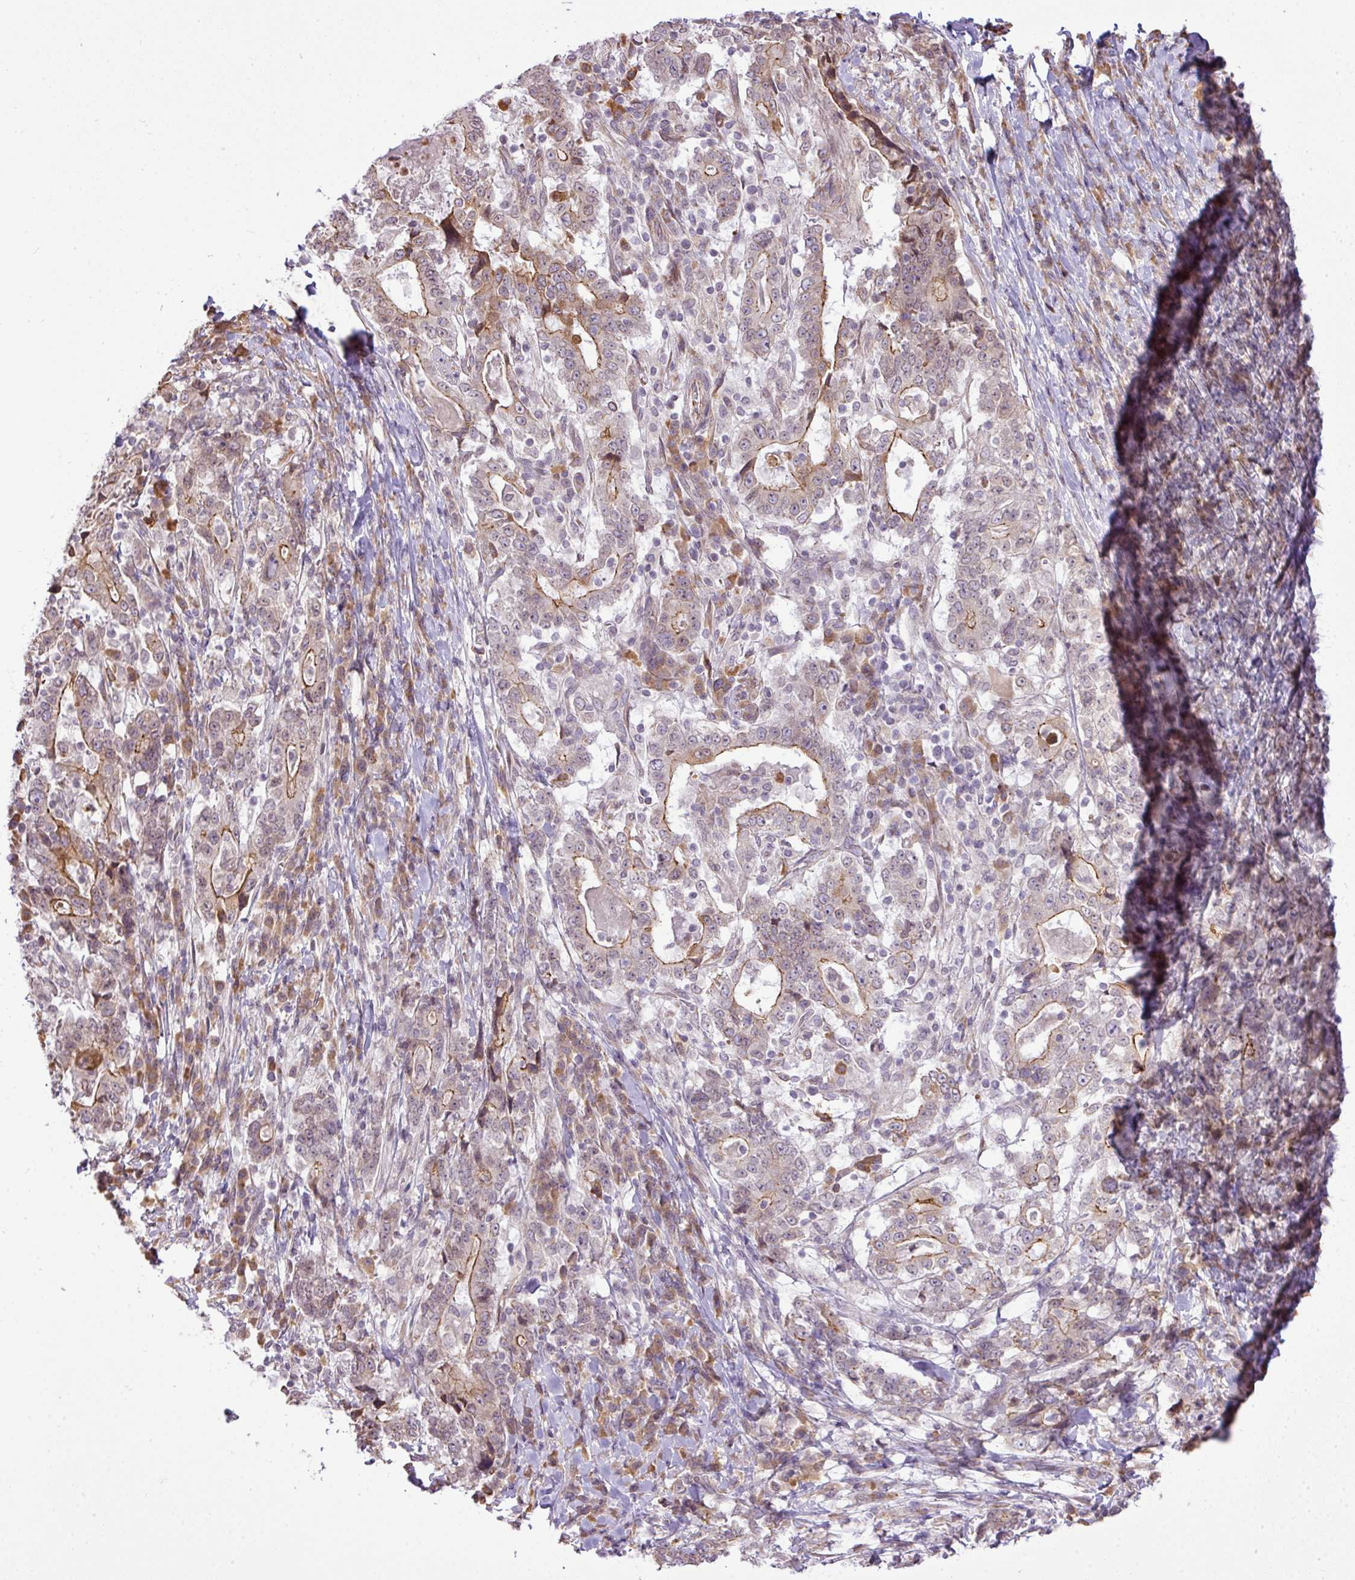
{"staining": {"intensity": "moderate", "quantity": "25%-75%", "location": "cytoplasmic/membranous"}, "tissue": "stomach cancer", "cell_type": "Tumor cells", "image_type": "cancer", "snomed": [{"axis": "morphology", "description": "Normal tissue, NOS"}, {"axis": "morphology", "description": "Adenocarcinoma, NOS"}, {"axis": "topography", "description": "Stomach, upper"}, {"axis": "topography", "description": "Stomach"}], "caption": "Immunohistochemistry micrograph of stomach cancer stained for a protein (brown), which exhibits medium levels of moderate cytoplasmic/membranous staining in approximately 25%-75% of tumor cells.", "gene": "COX18", "patient": {"sex": "male", "age": 59}}